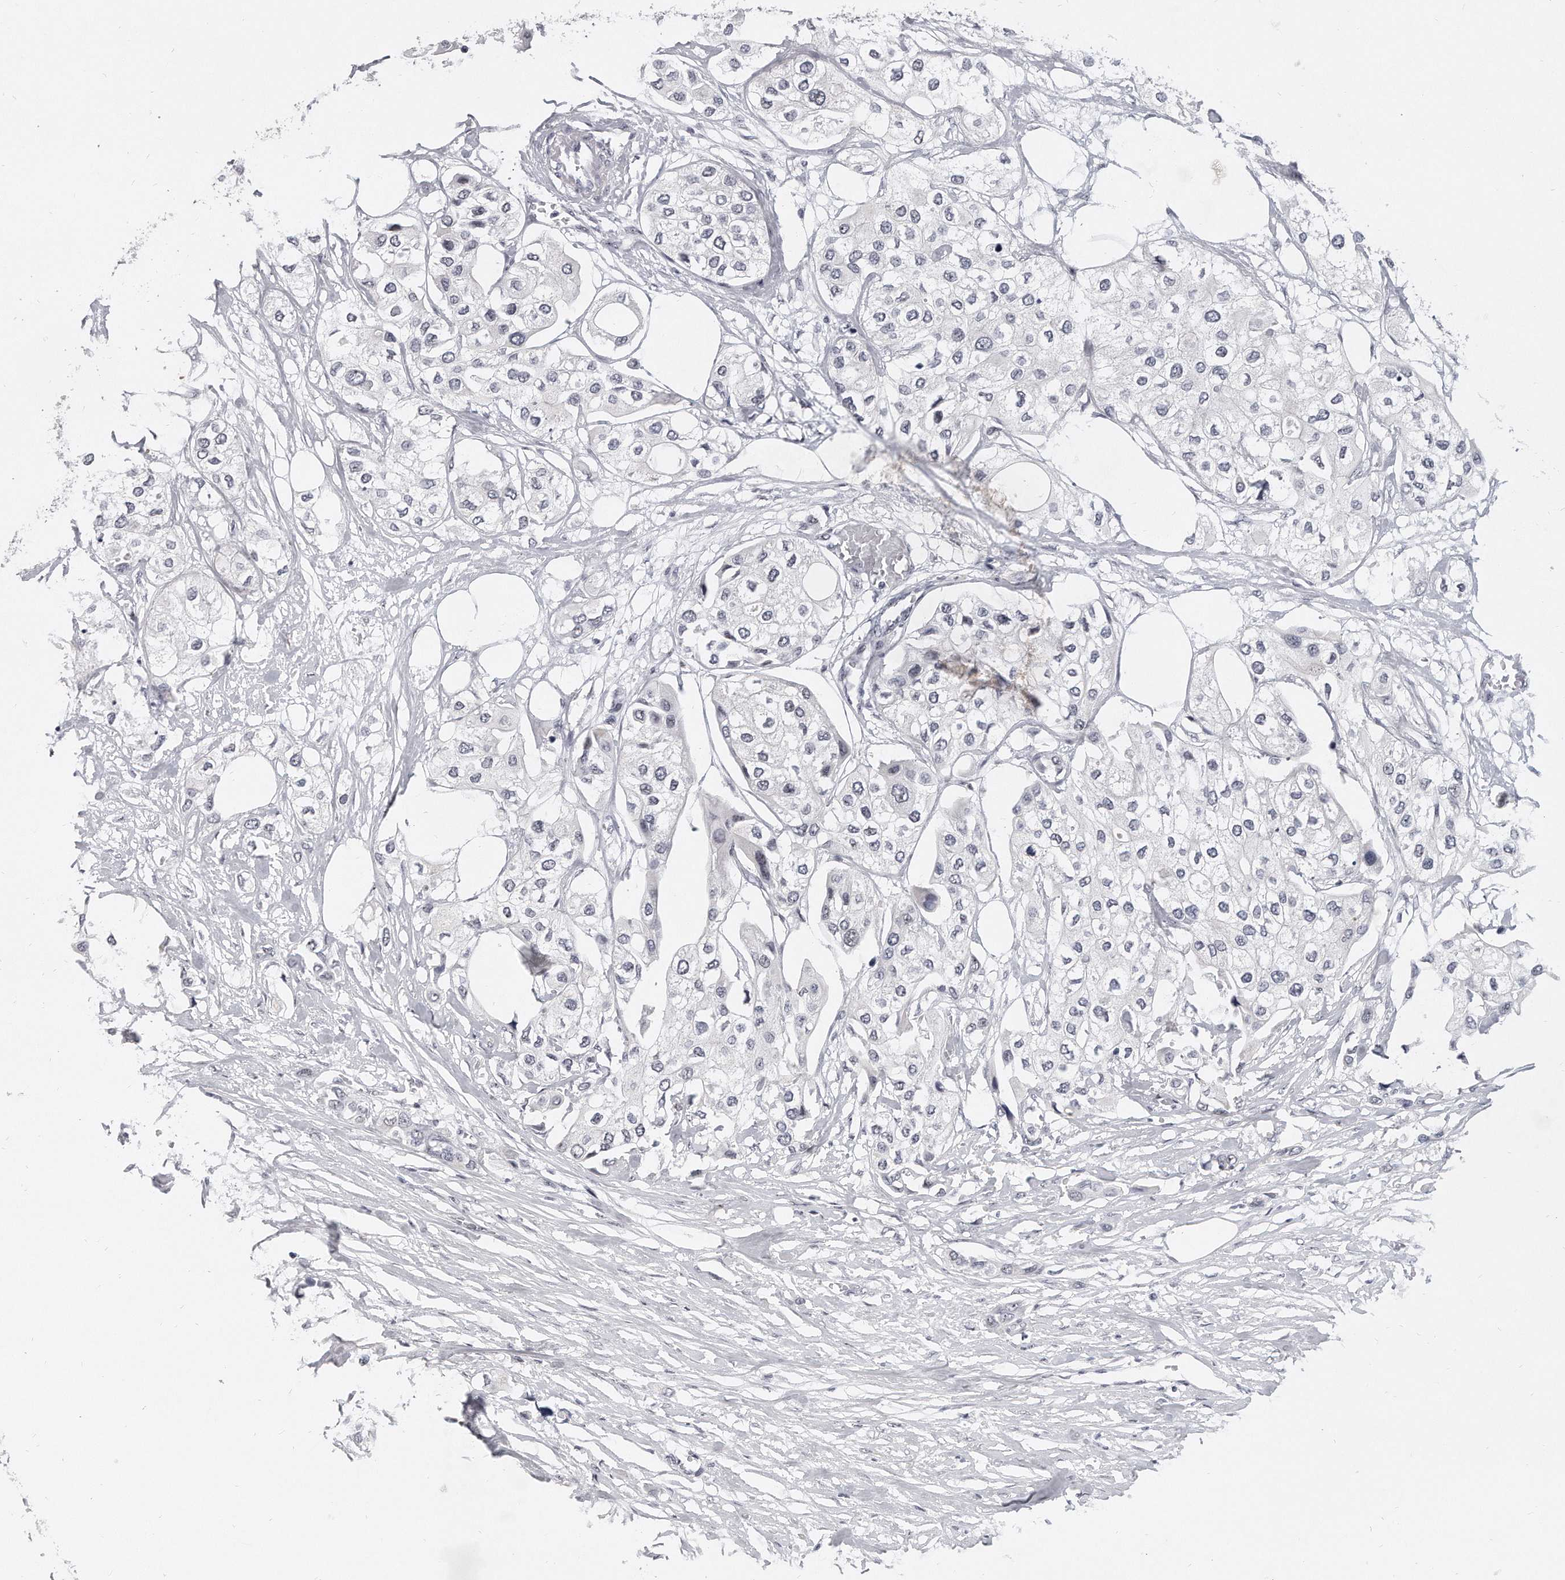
{"staining": {"intensity": "negative", "quantity": "none", "location": "none"}, "tissue": "urothelial cancer", "cell_type": "Tumor cells", "image_type": "cancer", "snomed": [{"axis": "morphology", "description": "Urothelial carcinoma, High grade"}, {"axis": "topography", "description": "Urinary bladder"}], "caption": "An image of urothelial cancer stained for a protein demonstrates no brown staining in tumor cells. The staining was performed using DAB (3,3'-diaminobenzidine) to visualize the protein expression in brown, while the nuclei were stained in blue with hematoxylin (Magnification: 20x).", "gene": "TFCP2L1", "patient": {"sex": "male", "age": 64}}